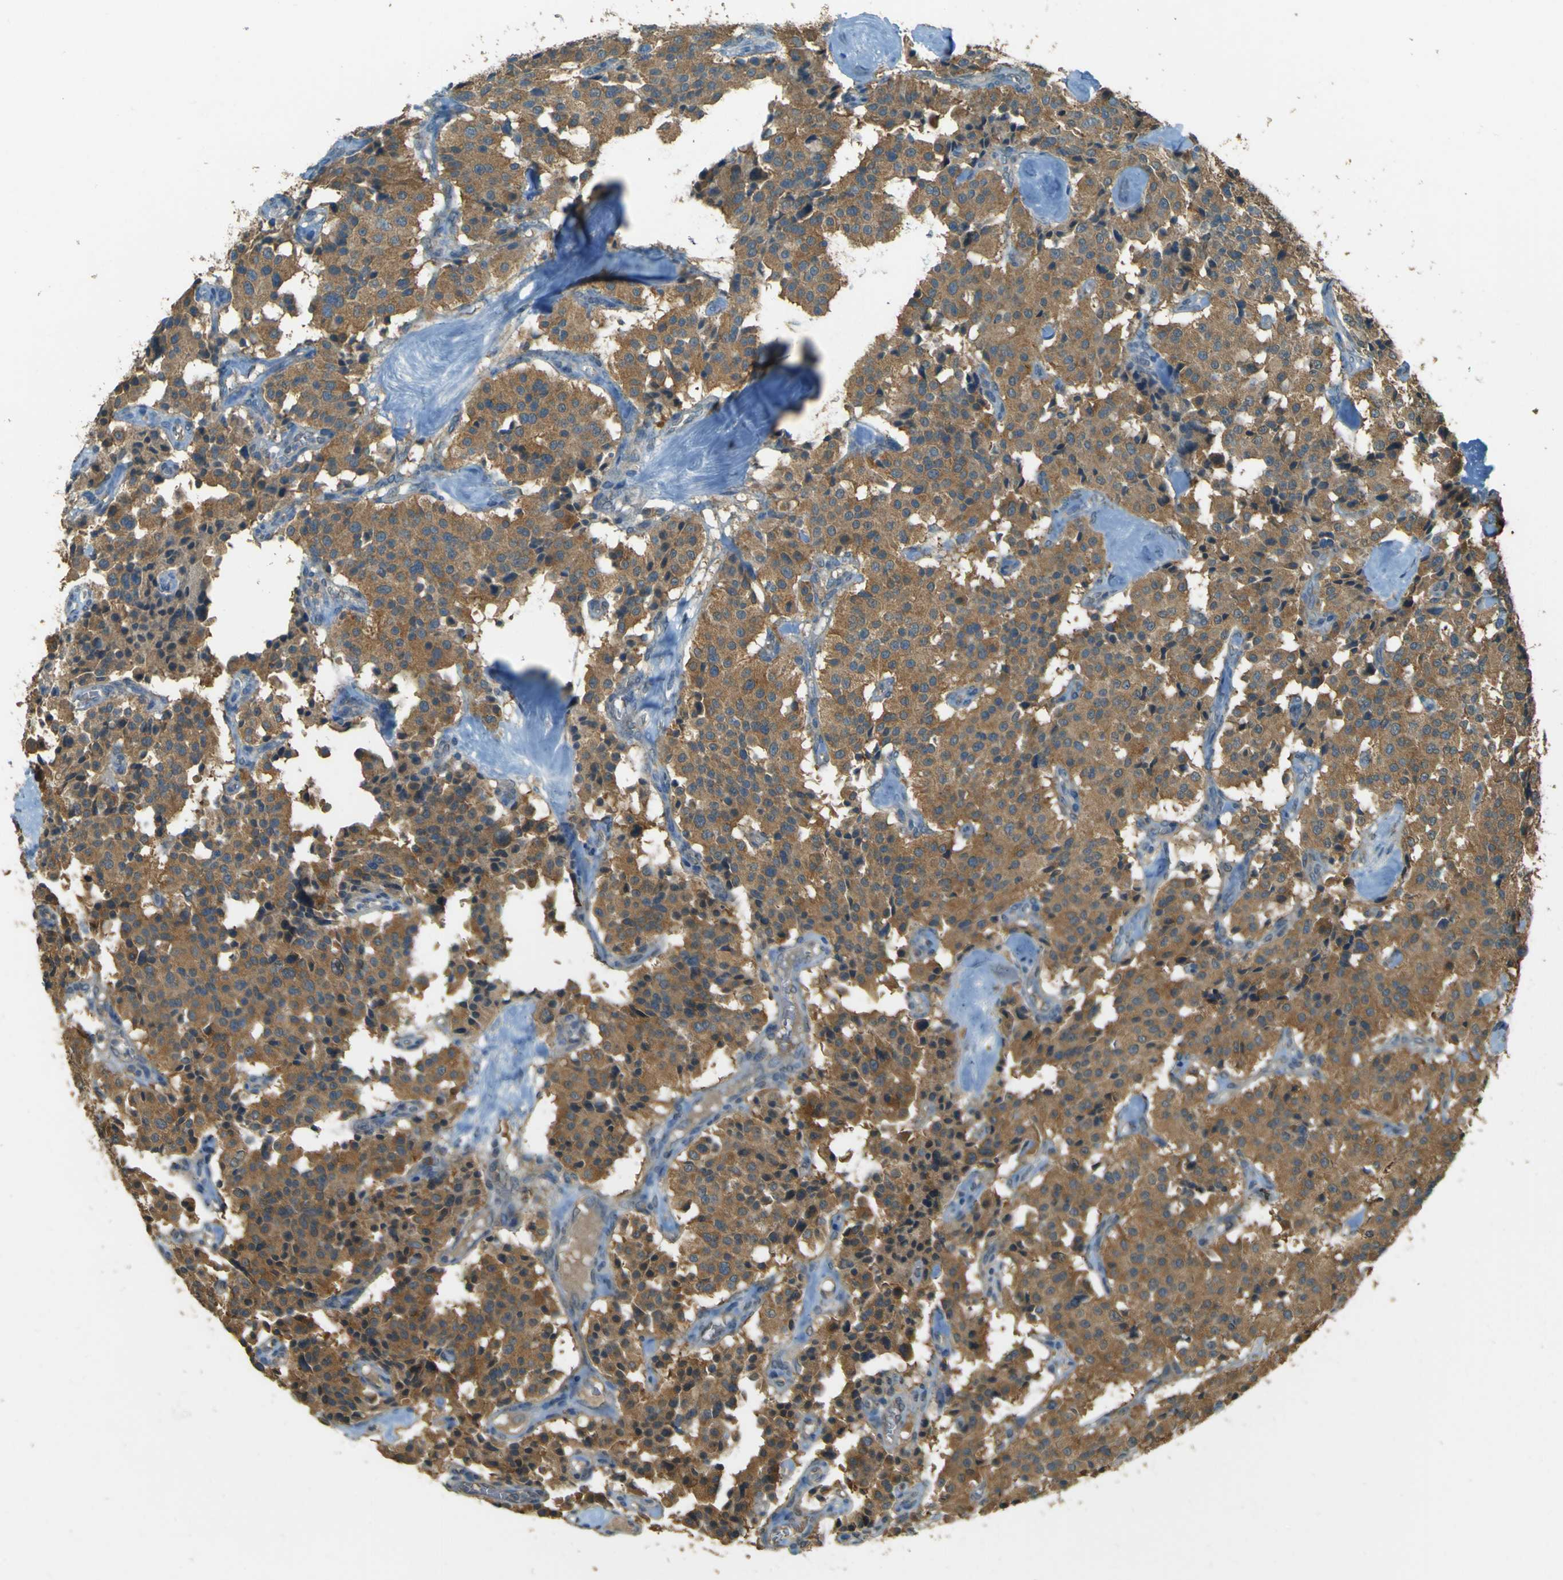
{"staining": {"intensity": "moderate", "quantity": ">75%", "location": "cytoplasmic/membranous"}, "tissue": "carcinoid", "cell_type": "Tumor cells", "image_type": "cancer", "snomed": [{"axis": "morphology", "description": "Carcinoid, malignant, NOS"}, {"axis": "topography", "description": "Lung"}], "caption": "Moderate cytoplasmic/membranous protein staining is identified in about >75% of tumor cells in carcinoid.", "gene": "GOLGA1", "patient": {"sex": "male", "age": 30}}